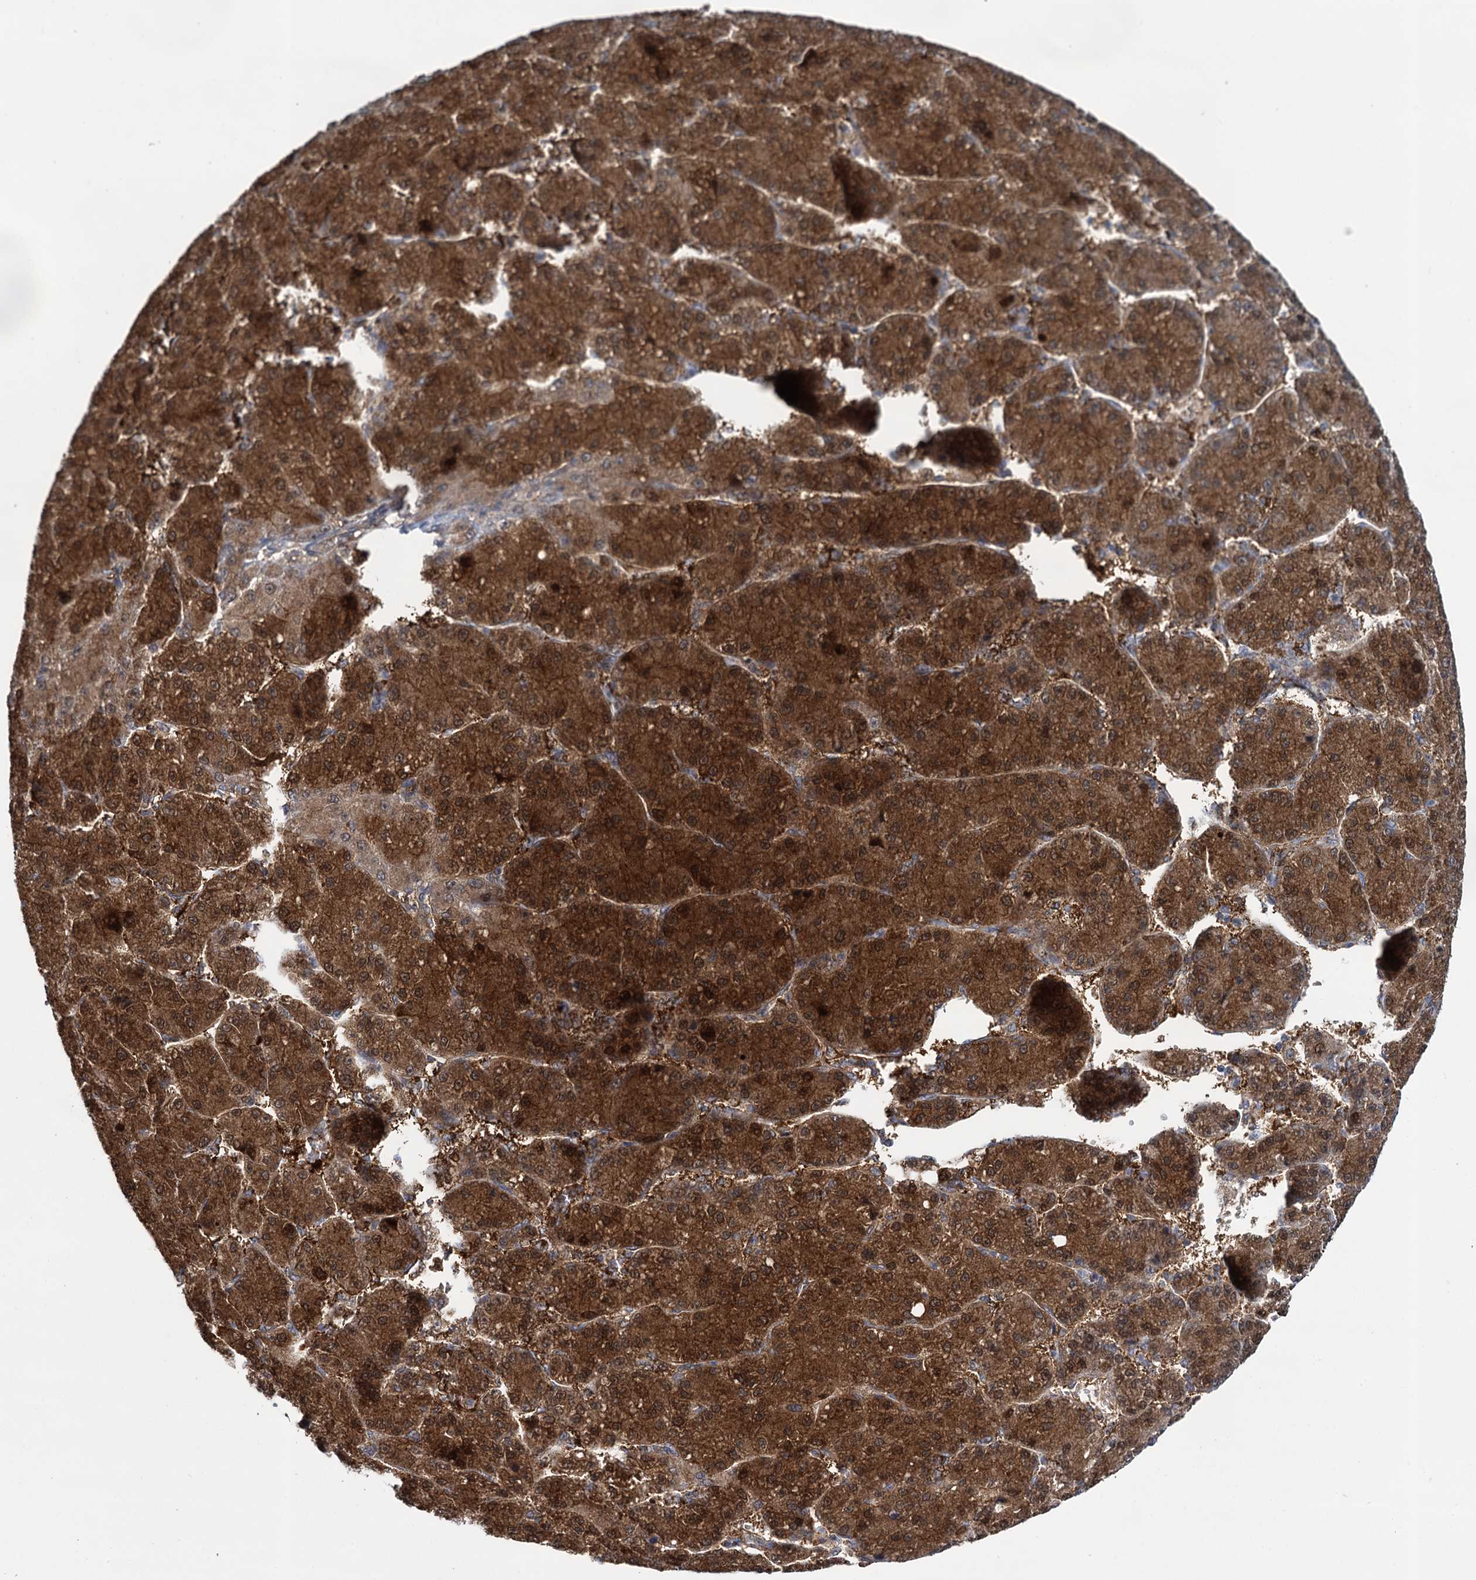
{"staining": {"intensity": "strong", "quantity": ">75%", "location": "cytoplasmic/membranous,nuclear"}, "tissue": "liver cancer", "cell_type": "Tumor cells", "image_type": "cancer", "snomed": [{"axis": "morphology", "description": "Carcinoma, Hepatocellular, NOS"}, {"axis": "topography", "description": "Liver"}], "caption": "A high amount of strong cytoplasmic/membranous and nuclear staining is seen in approximately >75% of tumor cells in liver cancer (hepatocellular carcinoma) tissue.", "gene": "GLO1", "patient": {"sex": "male", "age": 67}}